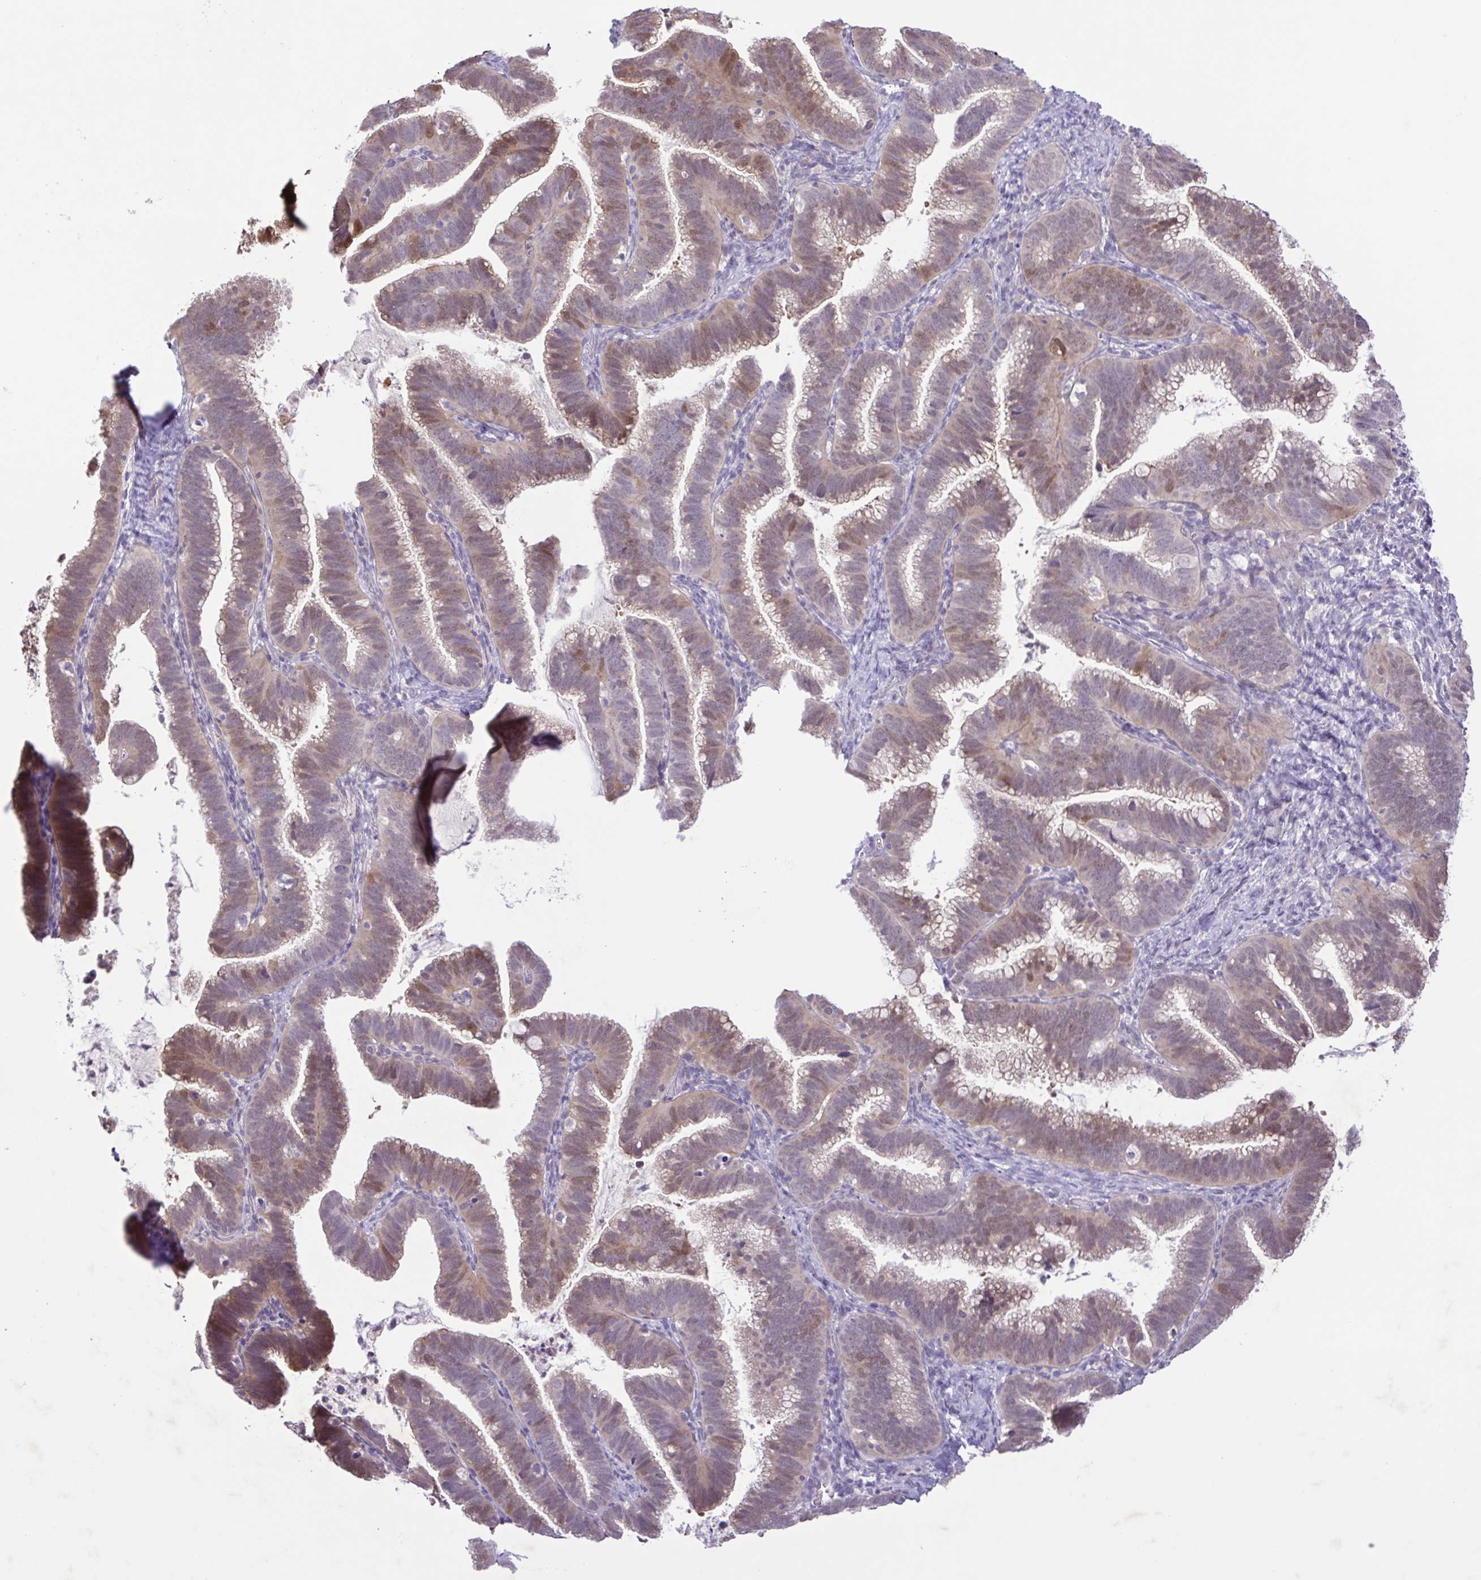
{"staining": {"intensity": "weak", "quantity": "25%-75%", "location": "cytoplasmic/membranous,nuclear"}, "tissue": "cervical cancer", "cell_type": "Tumor cells", "image_type": "cancer", "snomed": [{"axis": "morphology", "description": "Adenocarcinoma, NOS"}, {"axis": "topography", "description": "Cervix"}], "caption": "Adenocarcinoma (cervical) tissue shows weak cytoplasmic/membranous and nuclear expression in about 25%-75% of tumor cells, visualized by immunohistochemistry. The staining was performed using DAB to visualize the protein expression in brown, while the nuclei were stained in blue with hematoxylin (Magnification: 20x).", "gene": "IL1RN", "patient": {"sex": "female", "age": 61}}